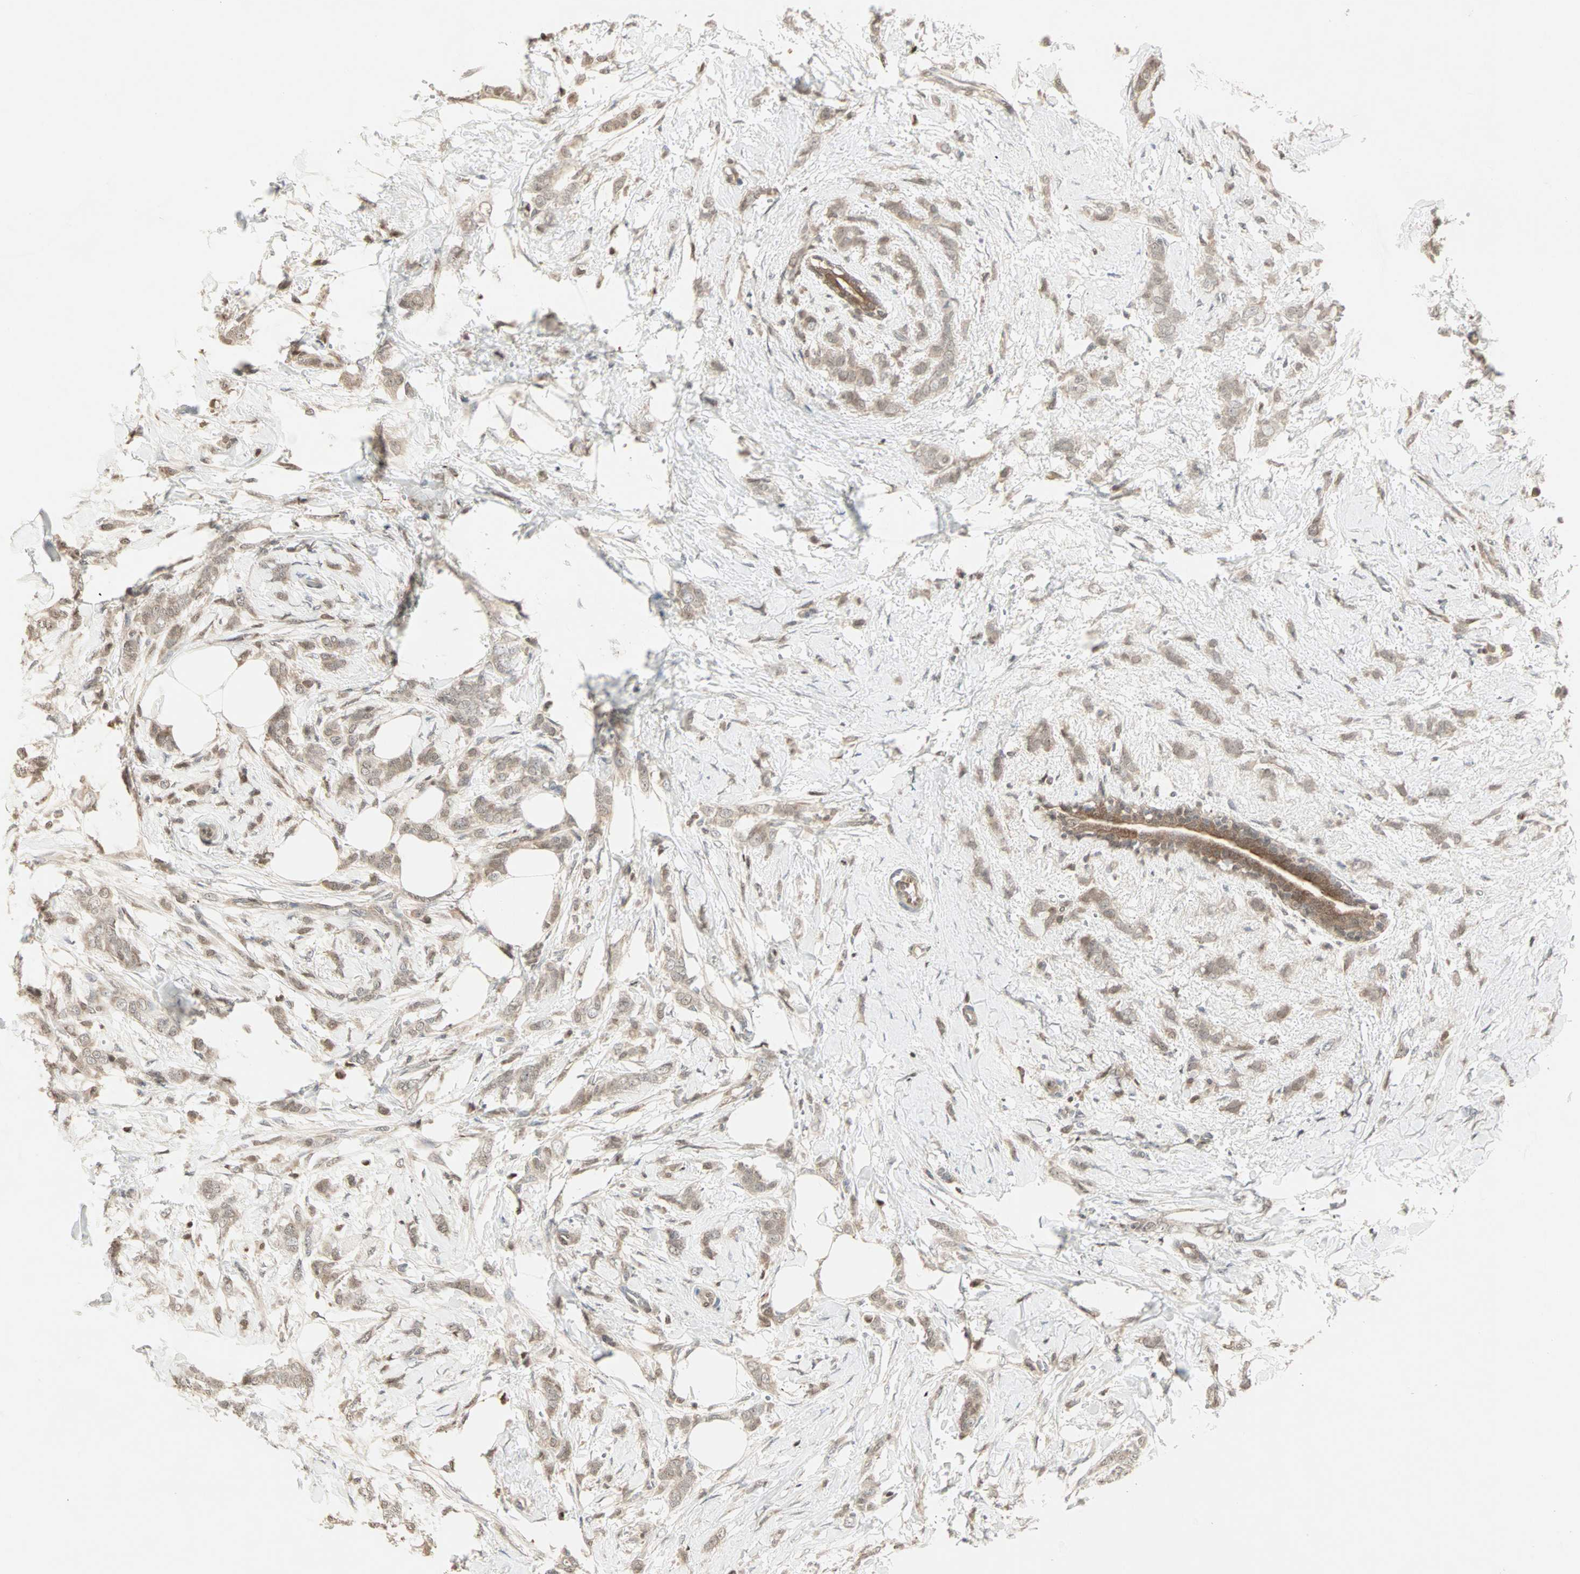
{"staining": {"intensity": "weak", "quantity": ">75%", "location": "cytoplasmic/membranous"}, "tissue": "breast cancer", "cell_type": "Tumor cells", "image_type": "cancer", "snomed": [{"axis": "morphology", "description": "Lobular carcinoma, in situ"}, {"axis": "morphology", "description": "Lobular carcinoma"}, {"axis": "topography", "description": "Breast"}], "caption": "Human lobular carcinoma in situ (breast) stained for a protein (brown) exhibits weak cytoplasmic/membranous positive positivity in about >75% of tumor cells.", "gene": "DRG2", "patient": {"sex": "female", "age": 41}}